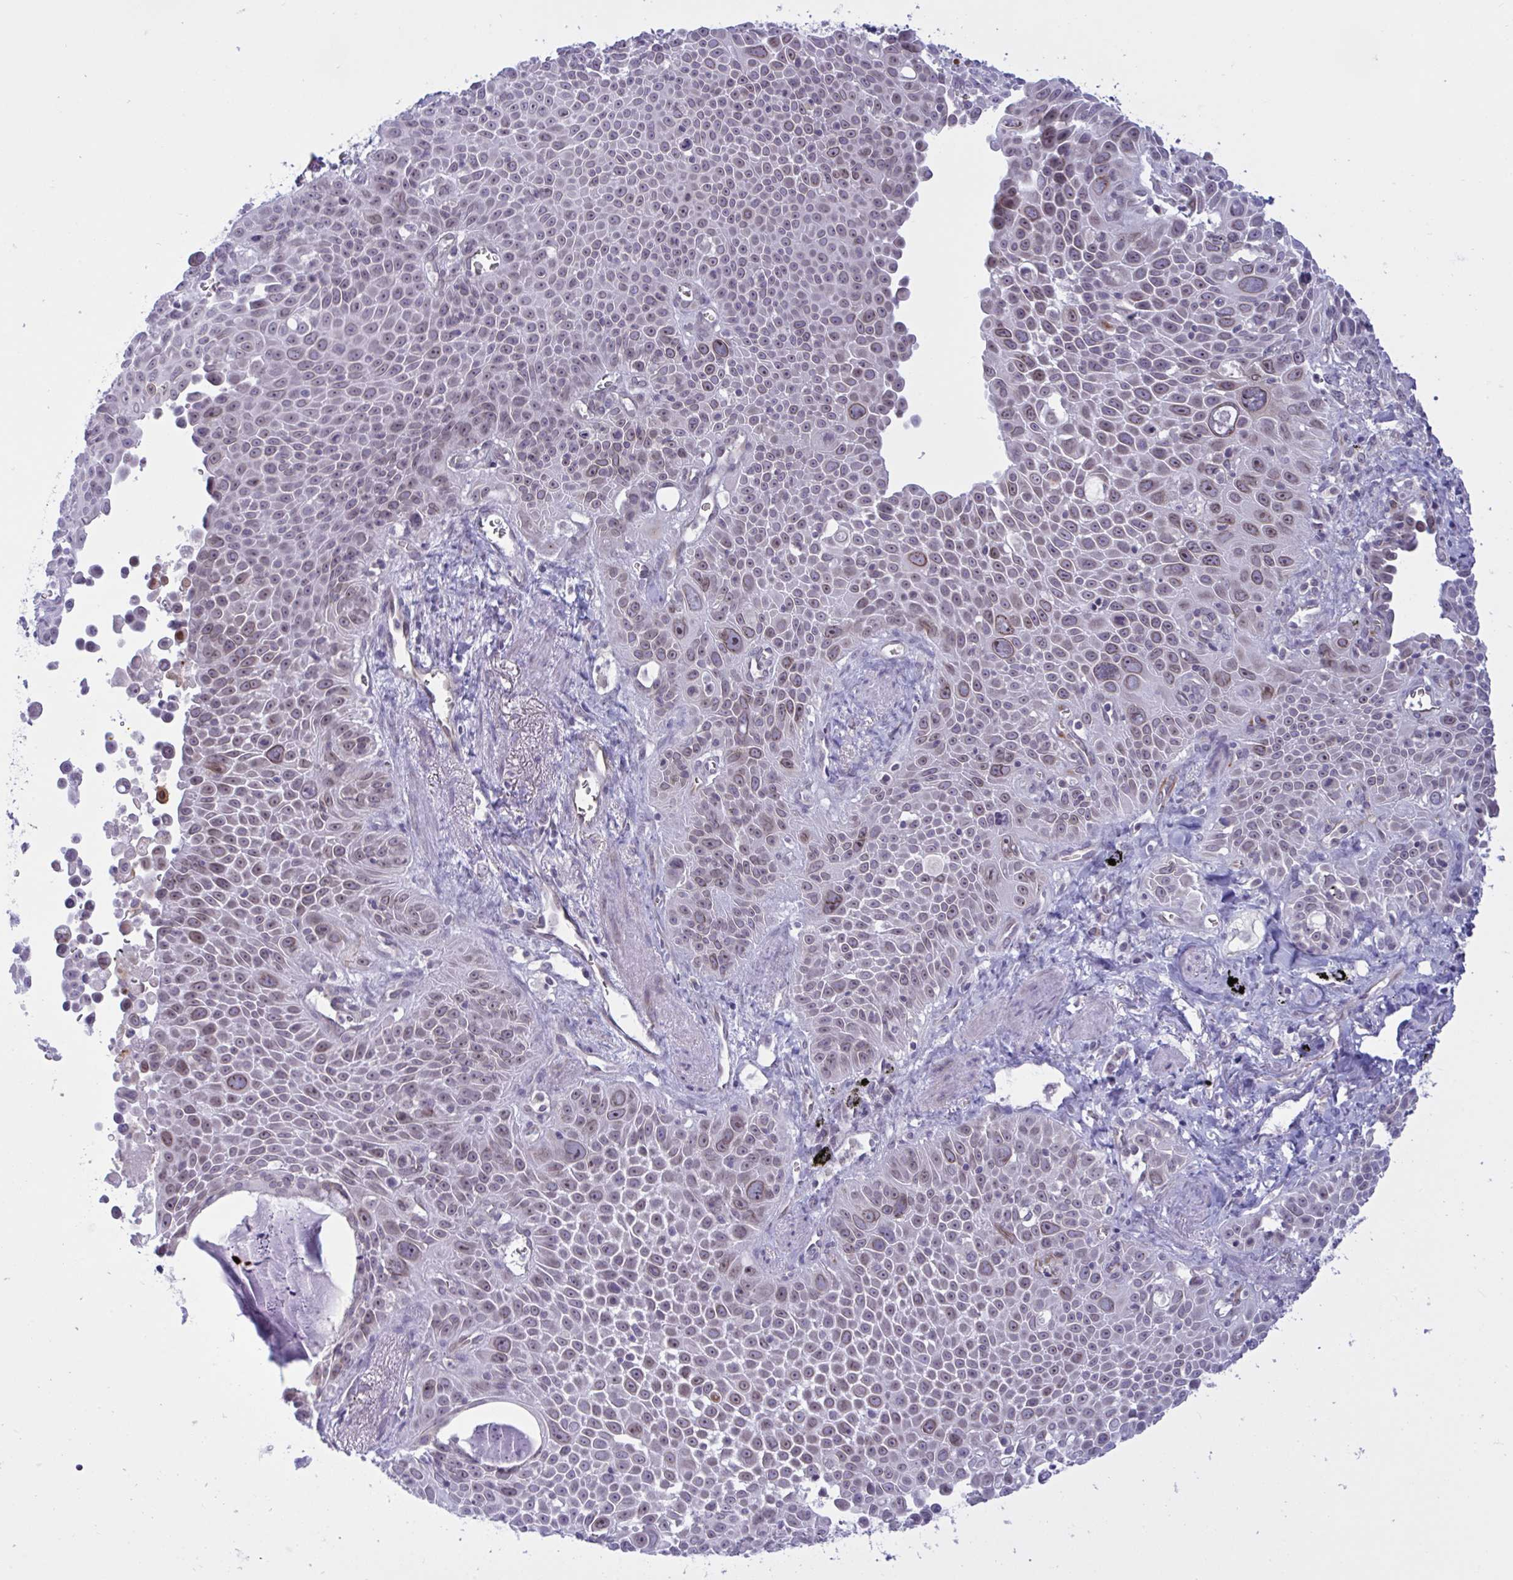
{"staining": {"intensity": "weak", "quantity": ">75%", "location": "nuclear"}, "tissue": "lung cancer", "cell_type": "Tumor cells", "image_type": "cancer", "snomed": [{"axis": "morphology", "description": "Squamous cell carcinoma, NOS"}, {"axis": "morphology", "description": "Squamous cell carcinoma, metastatic, NOS"}, {"axis": "topography", "description": "Lymph node"}, {"axis": "topography", "description": "Lung"}], "caption": "DAB immunohistochemical staining of human lung cancer (metastatic squamous cell carcinoma) shows weak nuclear protein staining in approximately >75% of tumor cells.", "gene": "DOCK11", "patient": {"sex": "female", "age": 62}}